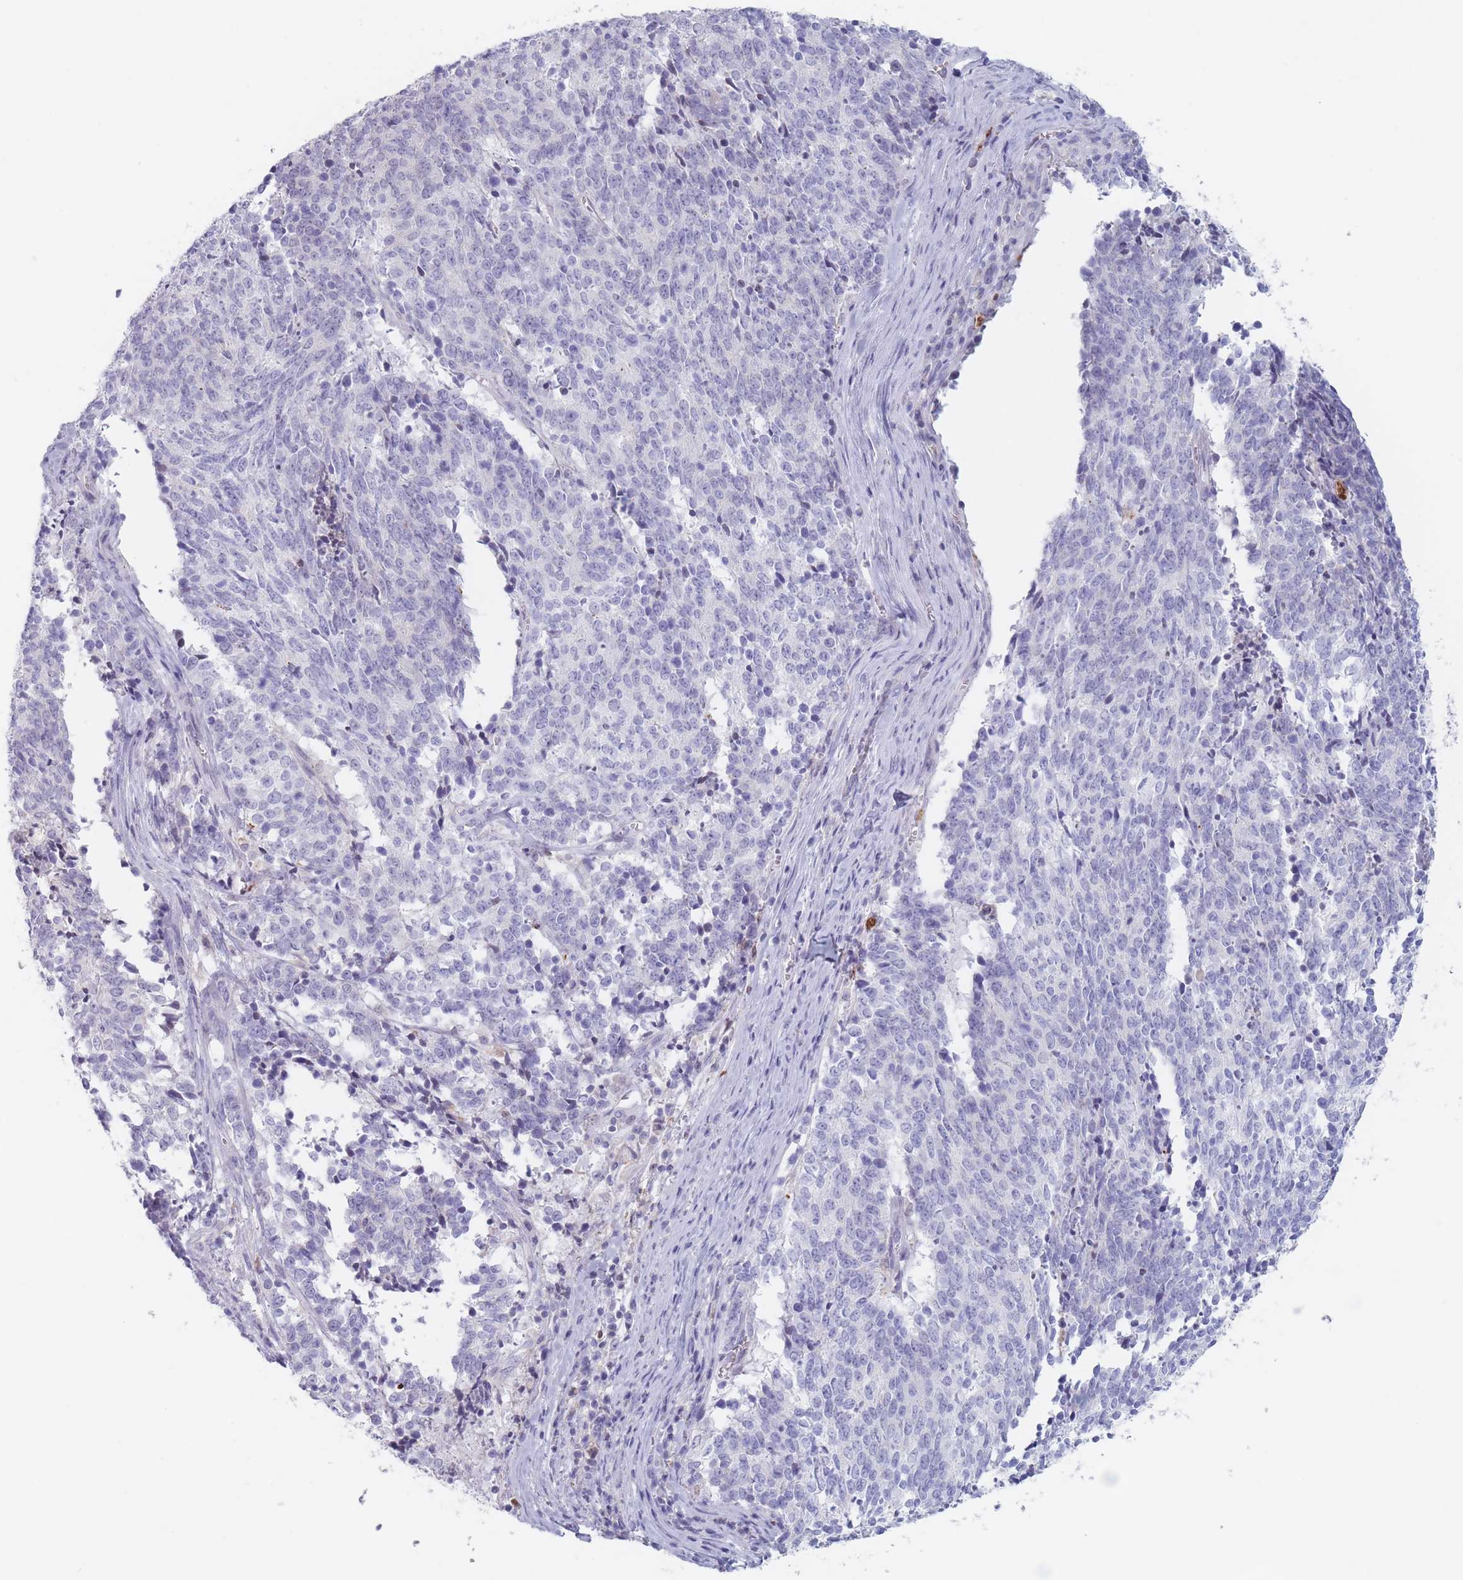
{"staining": {"intensity": "negative", "quantity": "none", "location": "none"}, "tissue": "cervical cancer", "cell_type": "Tumor cells", "image_type": "cancer", "snomed": [{"axis": "morphology", "description": "Squamous cell carcinoma, NOS"}, {"axis": "topography", "description": "Cervix"}], "caption": "This is an immunohistochemistry (IHC) photomicrograph of cervical cancer. There is no staining in tumor cells.", "gene": "ATP1A3", "patient": {"sex": "female", "age": 29}}